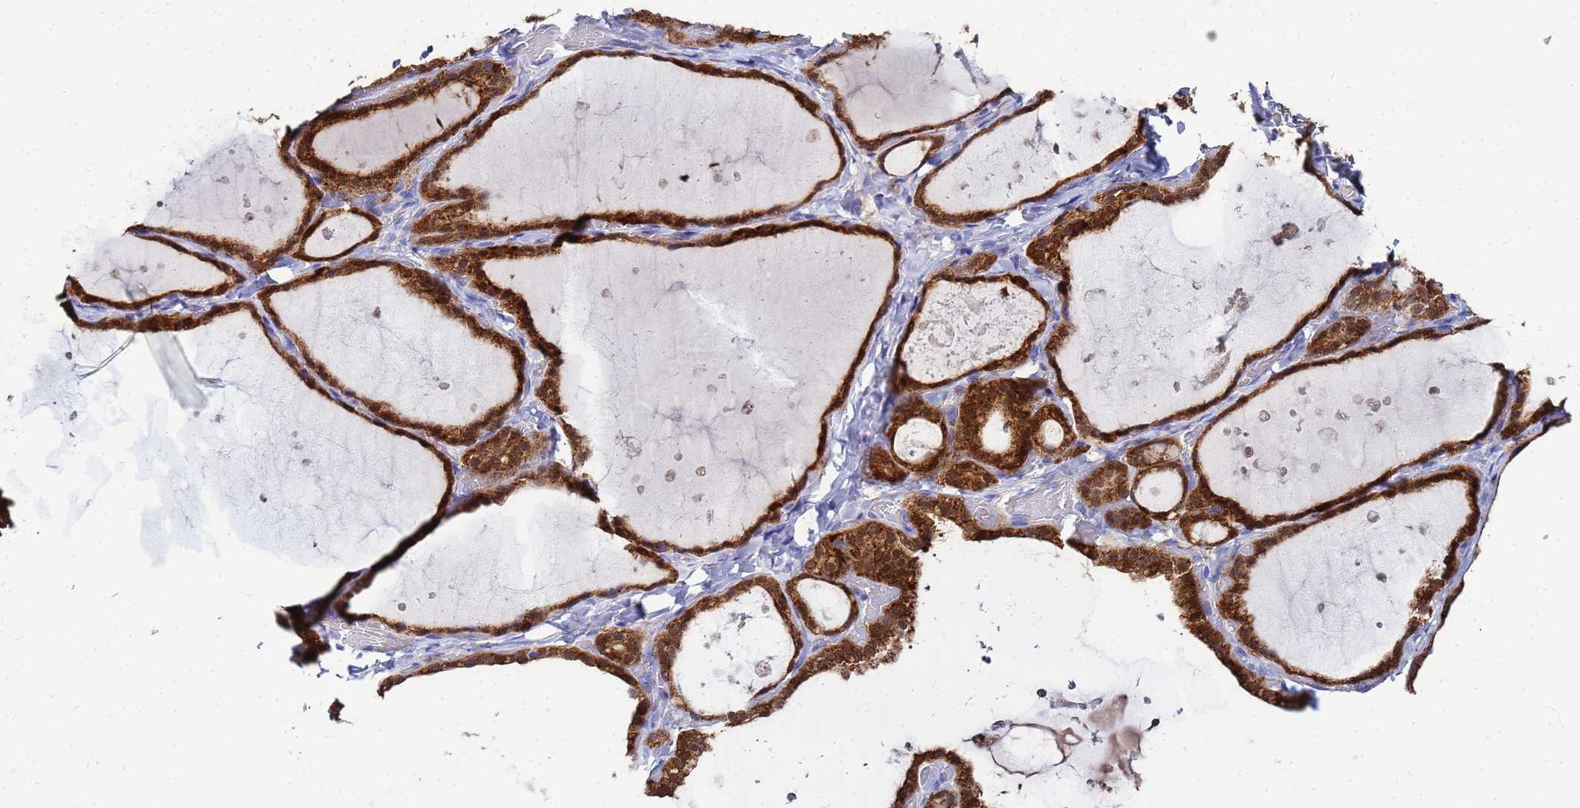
{"staining": {"intensity": "strong", "quantity": ">75%", "location": "cytoplasmic/membranous,nuclear"}, "tissue": "thyroid gland", "cell_type": "Glandular cells", "image_type": "normal", "snomed": [{"axis": "morphology", "description": "Normal tissue, NOS"}, {"axis": "topography", "description": "Thyroid gland"}], "caption": "IHC of normal thyroid gland shows high levels of strong cytoplasmic/membranous,nuclear expression in approximately >75% of glandular cells.", "gene": "FAHD2A", "patient": {"sex": "female", "age": 44}}